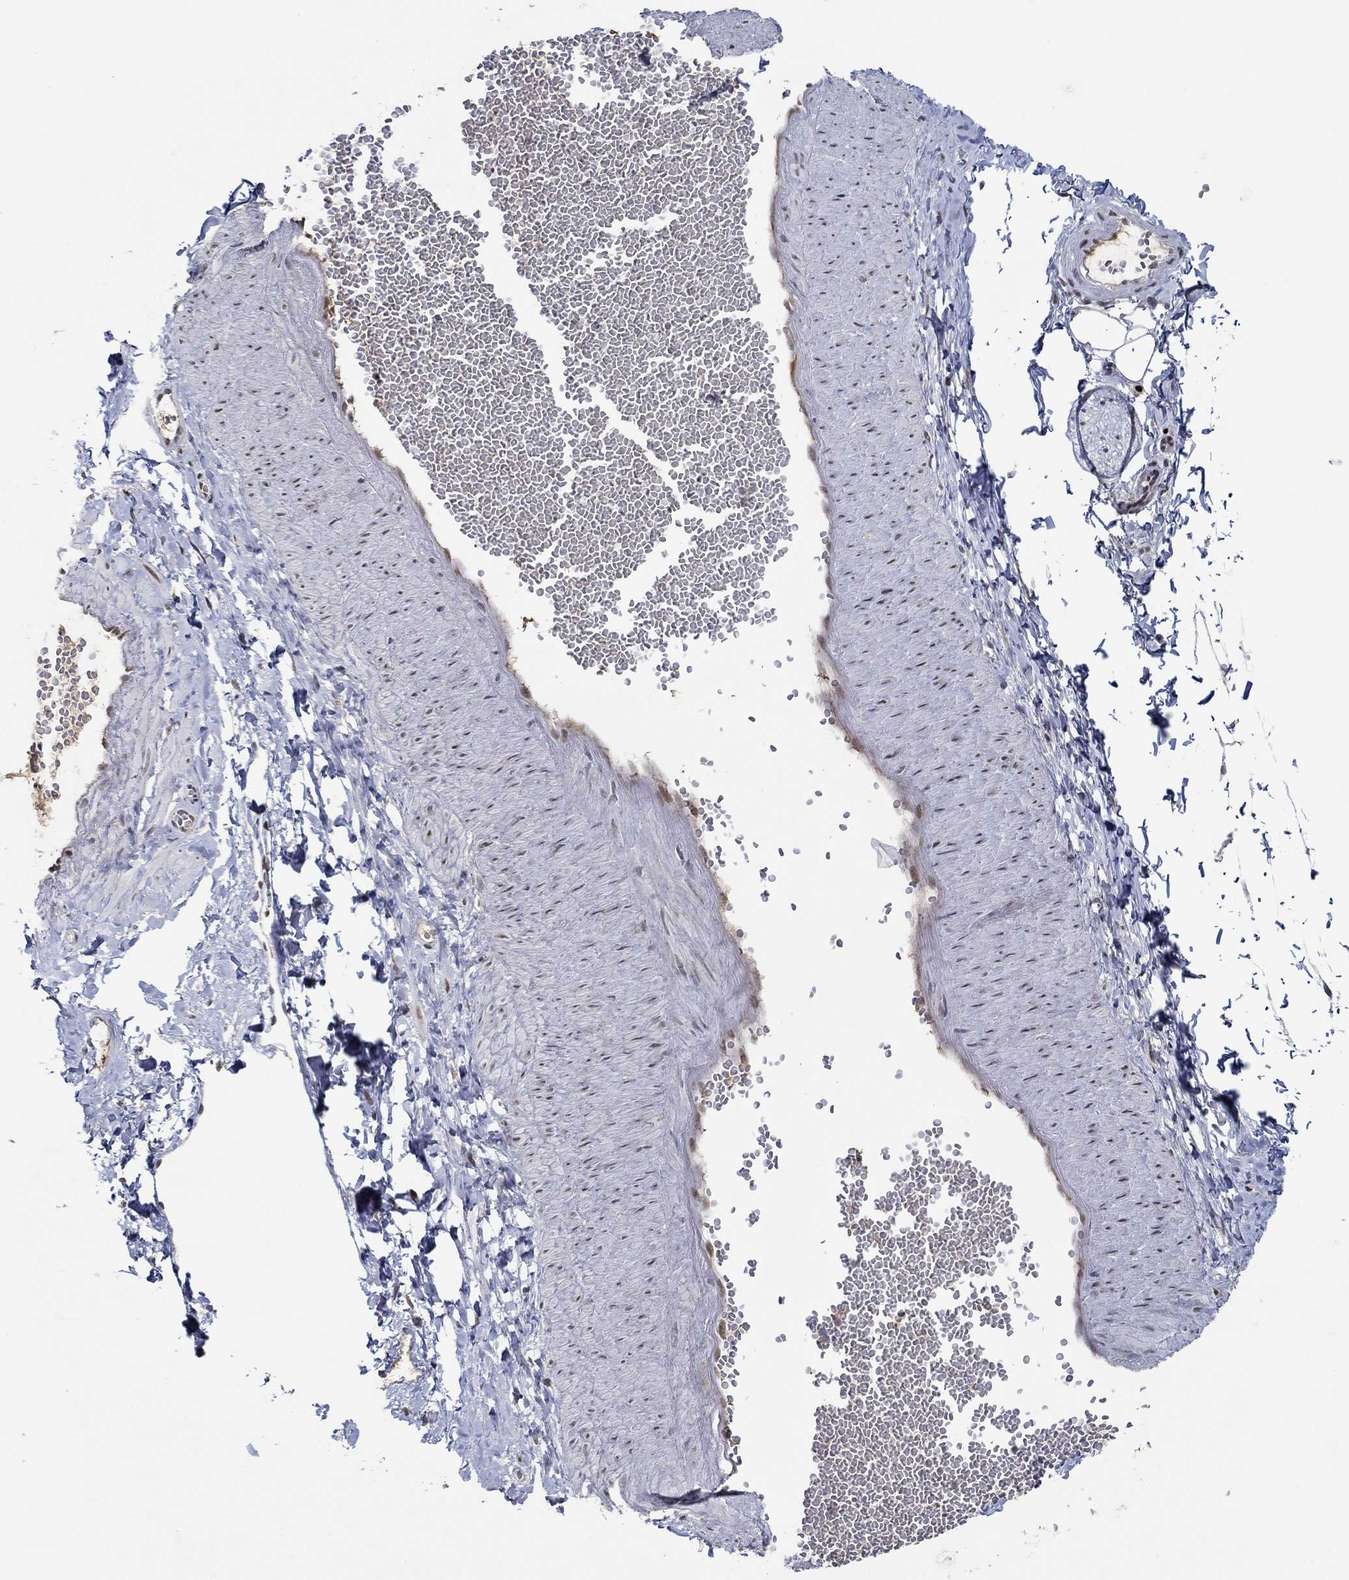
{"staining": {"intensity": "negative", "quantity": "none", "location": "none"}, "tissue": "adipose tissue", "cell_type": "Adipocytes", "image_type": "normal", "snomed": [{"axis": "morphology", "description": "Normal tissue, NOS"}, {"axis": "topography", "description": "Smooth muscle"}, {"axis": "topography", "description": "Peripheral nerve tissue"}], "caption": "The histopathology image reveals no significant positivity in adipocytes of adipose tissue. Brightfield microscopy of immunohistochemistry stained with DAB (3,3'-diaminobenzidine) (brown) and hematoxylin (blue), captured at high magnification.", "gene": "GATA2", "patient": {"sex": "male", "age": 22}}